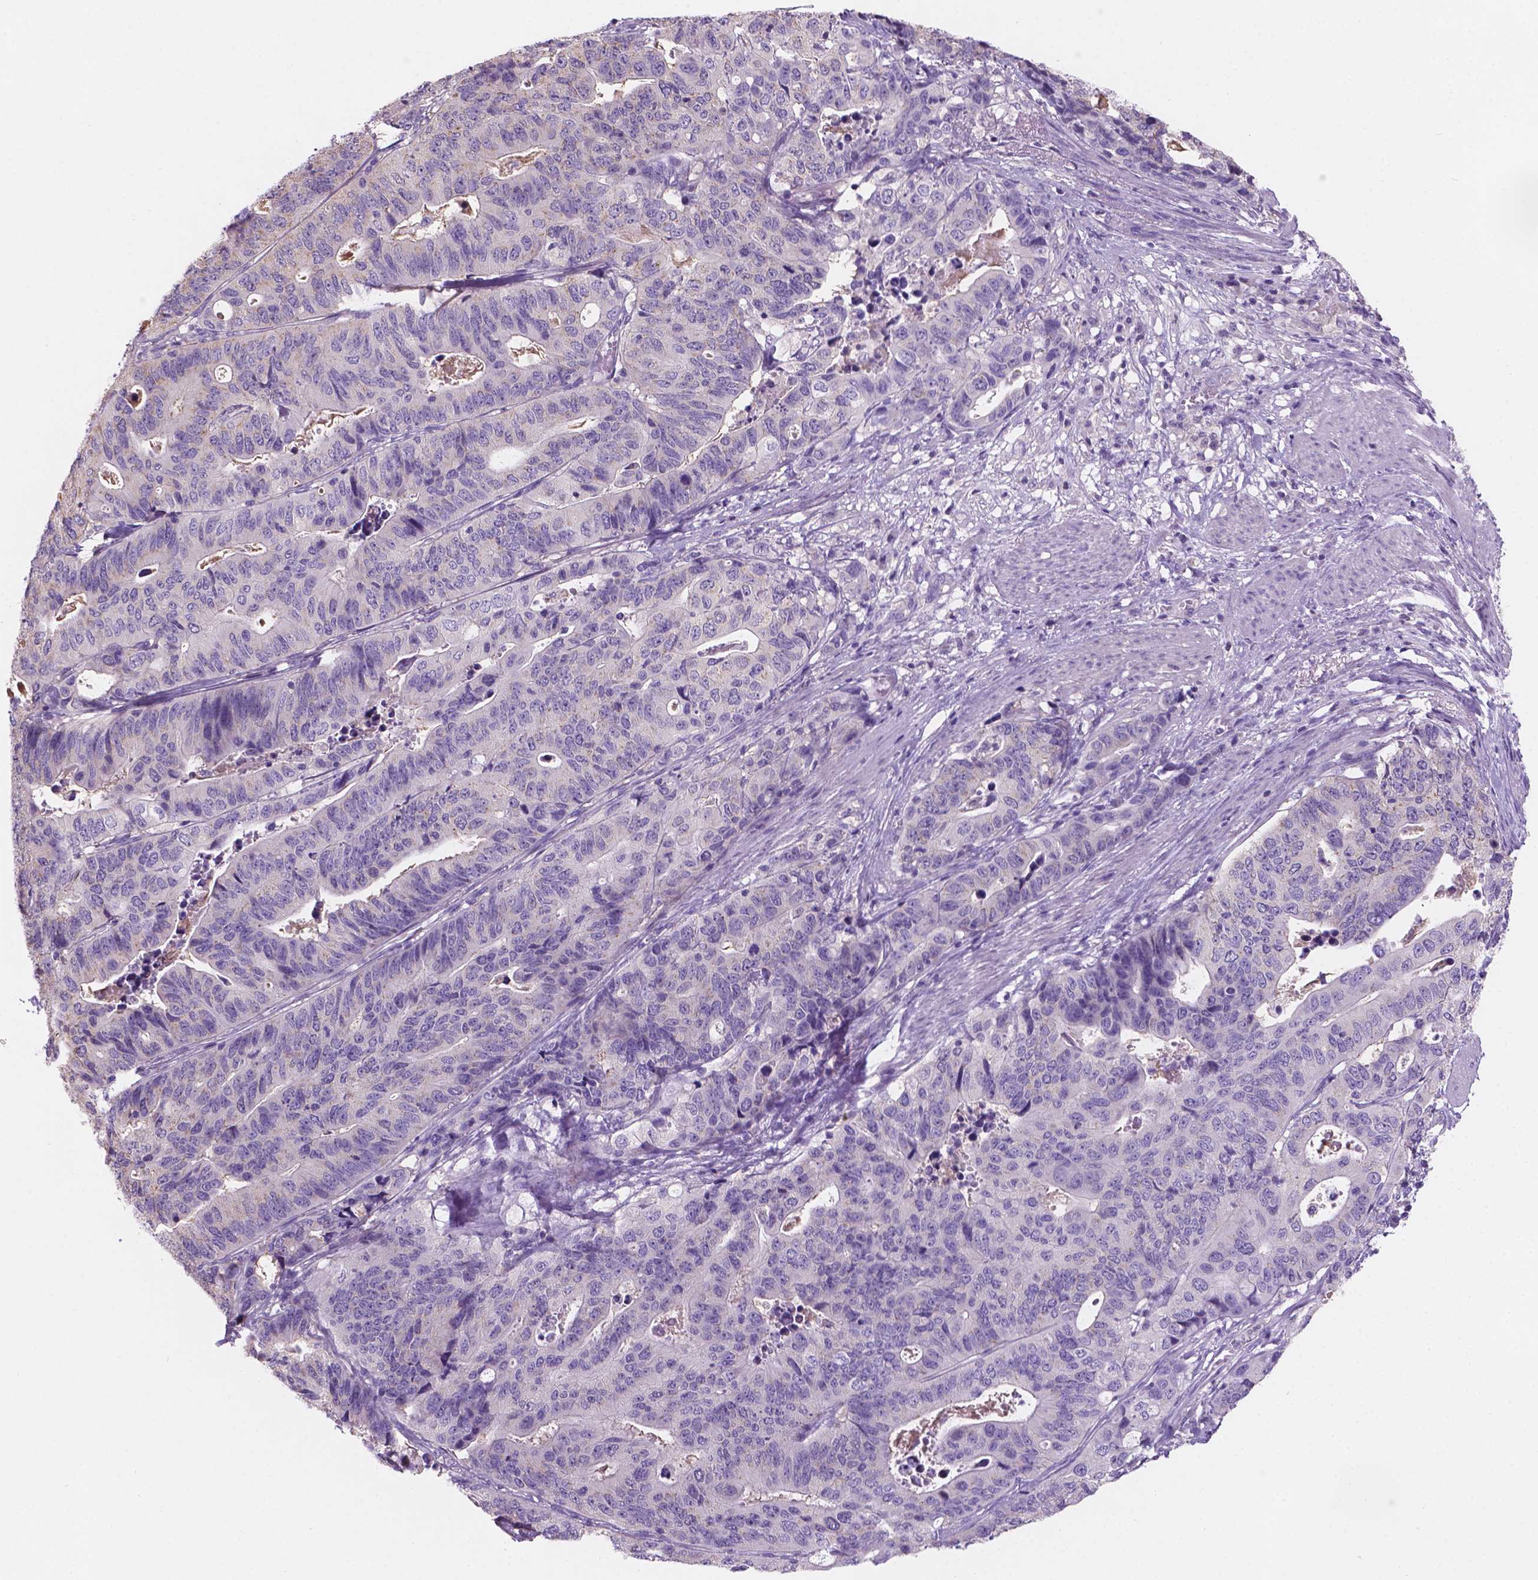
{"staining": {"intensity": "negative", "quantity": "none", "location": "none"}, "tissue": "stomach cancer", "cell_type": "Tumor cells", "image_type": "cancer", "snomed": [{"axis": "morphology", "description": "Adenocarcinoma, NOS"}, {"axis": "topography", "description": "Stomach, upper"}], "caption": "Human adenocarcinoma (stomach) stained for a protein using immunohistochemistry demonstrates no positivity in tumor cells.", "gene": "SBSN", "patient": {"sex": "female", "age": 67}}